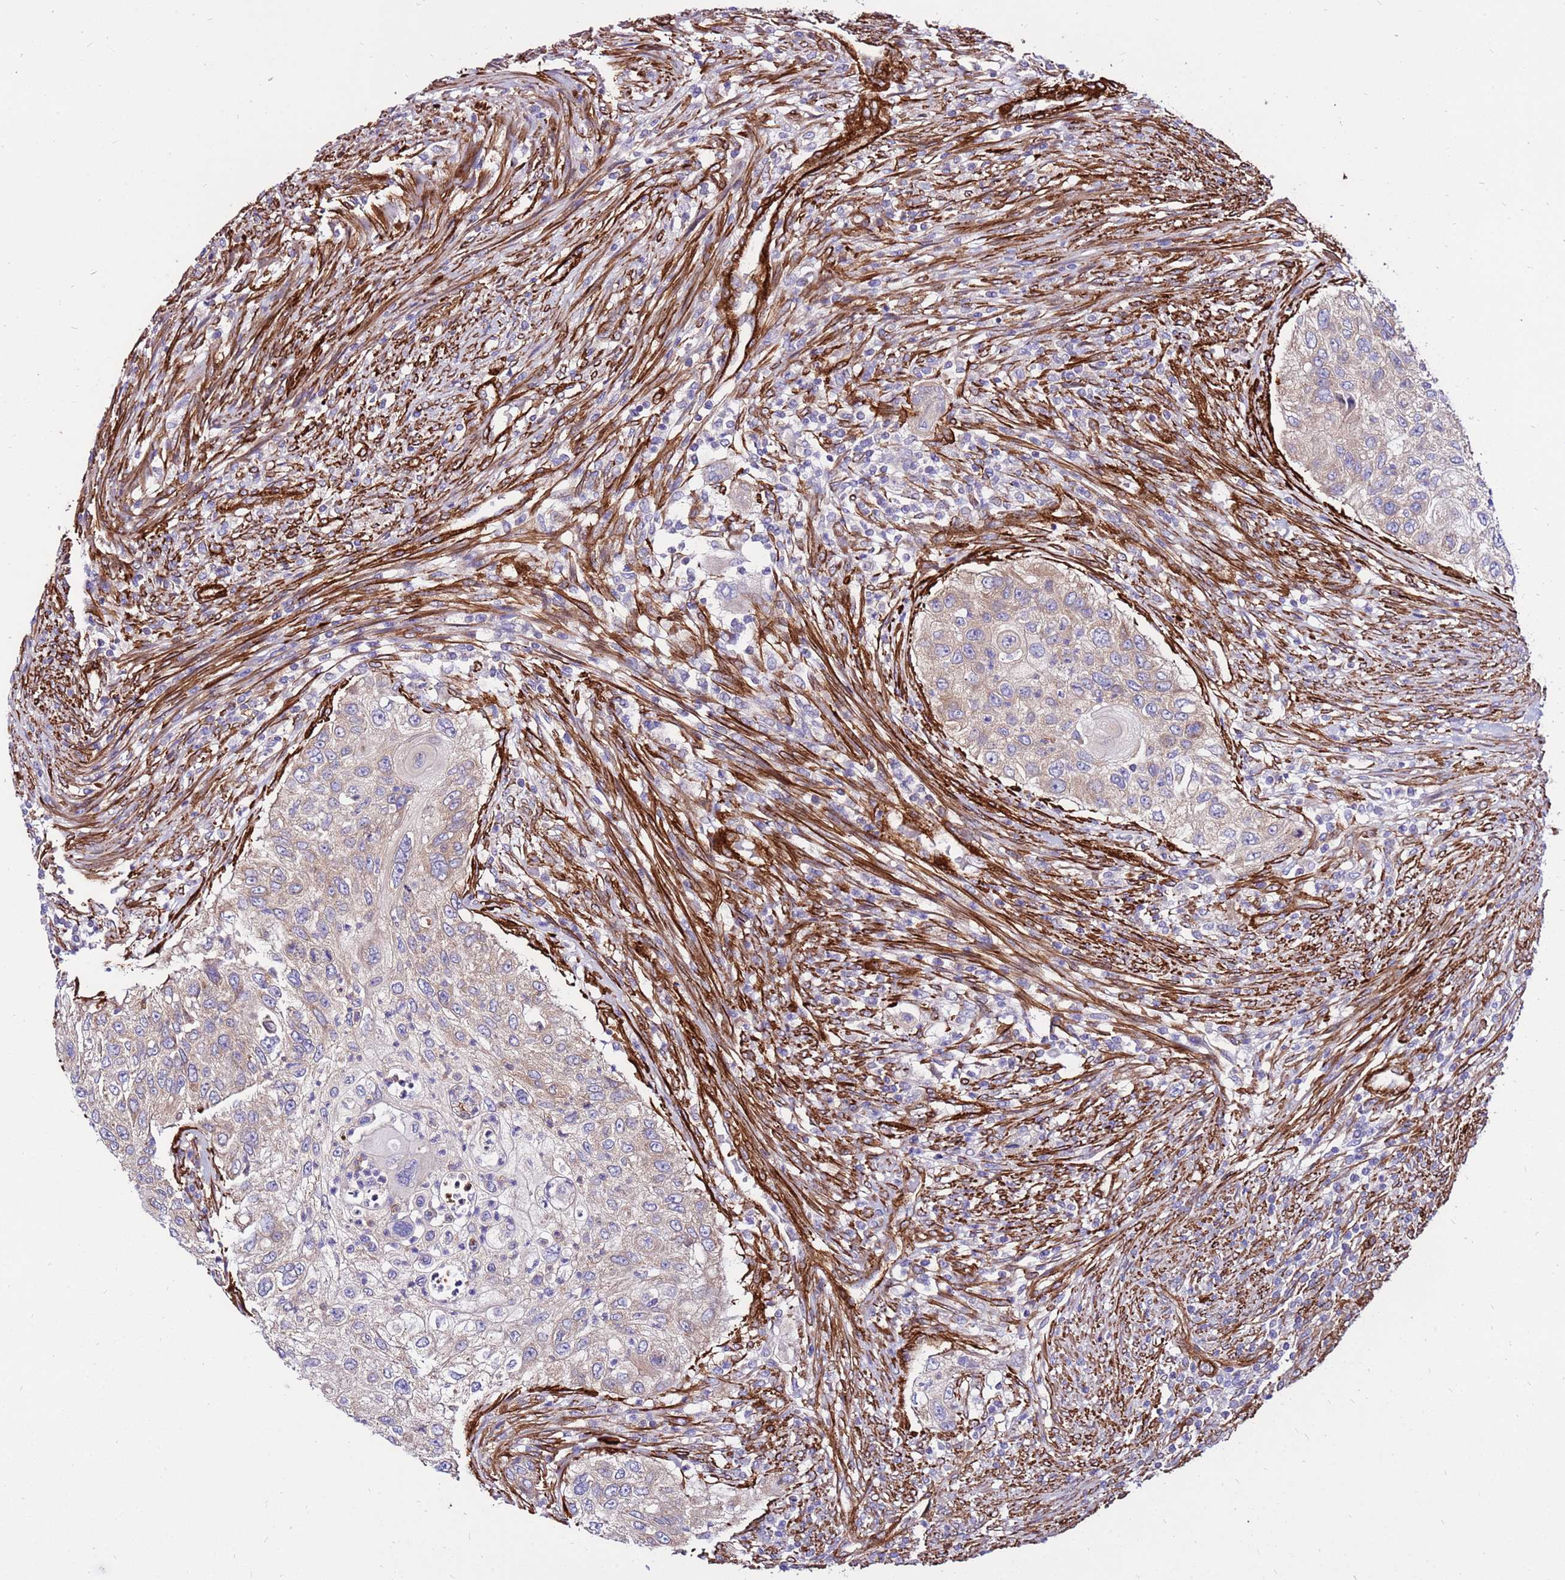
{"staining": {"intensity": "weak", "quantity": ">75%", "location": "cytoplasmic/membranous"}, "tissue": "urothelial cancer", "cell_type": "Tumor cells", "image_type": "cancer", "snomed": [{"axis": "morphology", "description": "Urothelial carcinoma, High grade"}, {"axis": "topography", "description": "Urinary bladder"}], "caption": "Immunohistochemical staining of high-grade urothelial carcinoma demonstrates low levels of weak cytoplasmic/membranous staining in approximately >75% of tumor cells. (brown staining indicates protein expression, while blue staining denotes nuclei).", "gene": "EI24", "patient": {"sex": "female", "age": 60}}